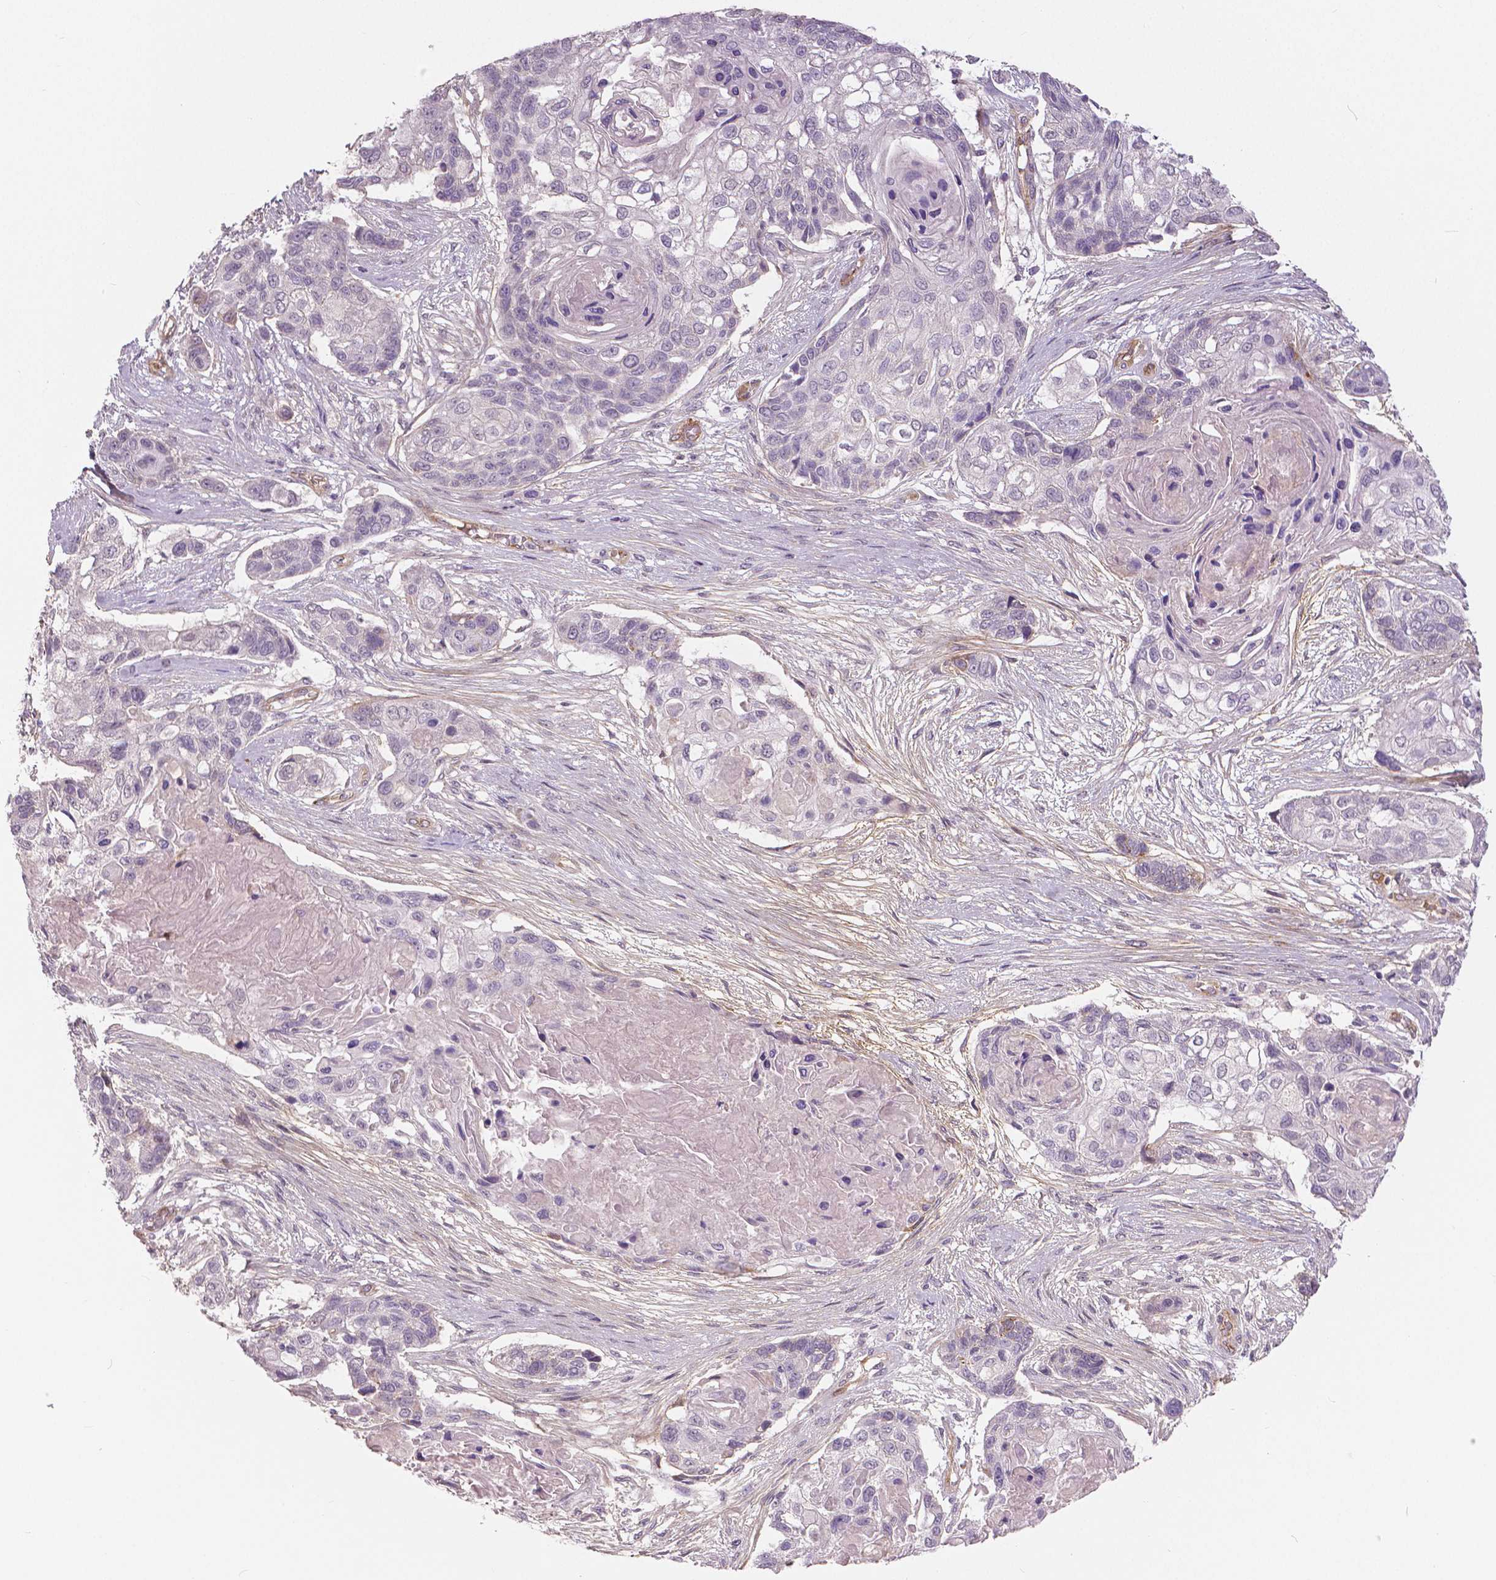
{"staining": {"intensity": "negative", "quantity": "none", "location": "none"}, "tissue": "lung cancer", "cell_type": "Tumor cells", "image_type": "cancer", "snomed": [{"axis": "morphology", "description": "Squamous cell carcinoma, NOS"}, {"axis": "topography", "description": "Lung"}], "caption": "Immunohistochemistry (IHC) histopathology image of neoplastic tissue: human lung cancer stained with DAB (3,3'-diaminobenzidine) demonstrates no significant protein positivity in tumor cells.", "gene": "FLT1", "patient": {"sex": "male", "age": 69}}